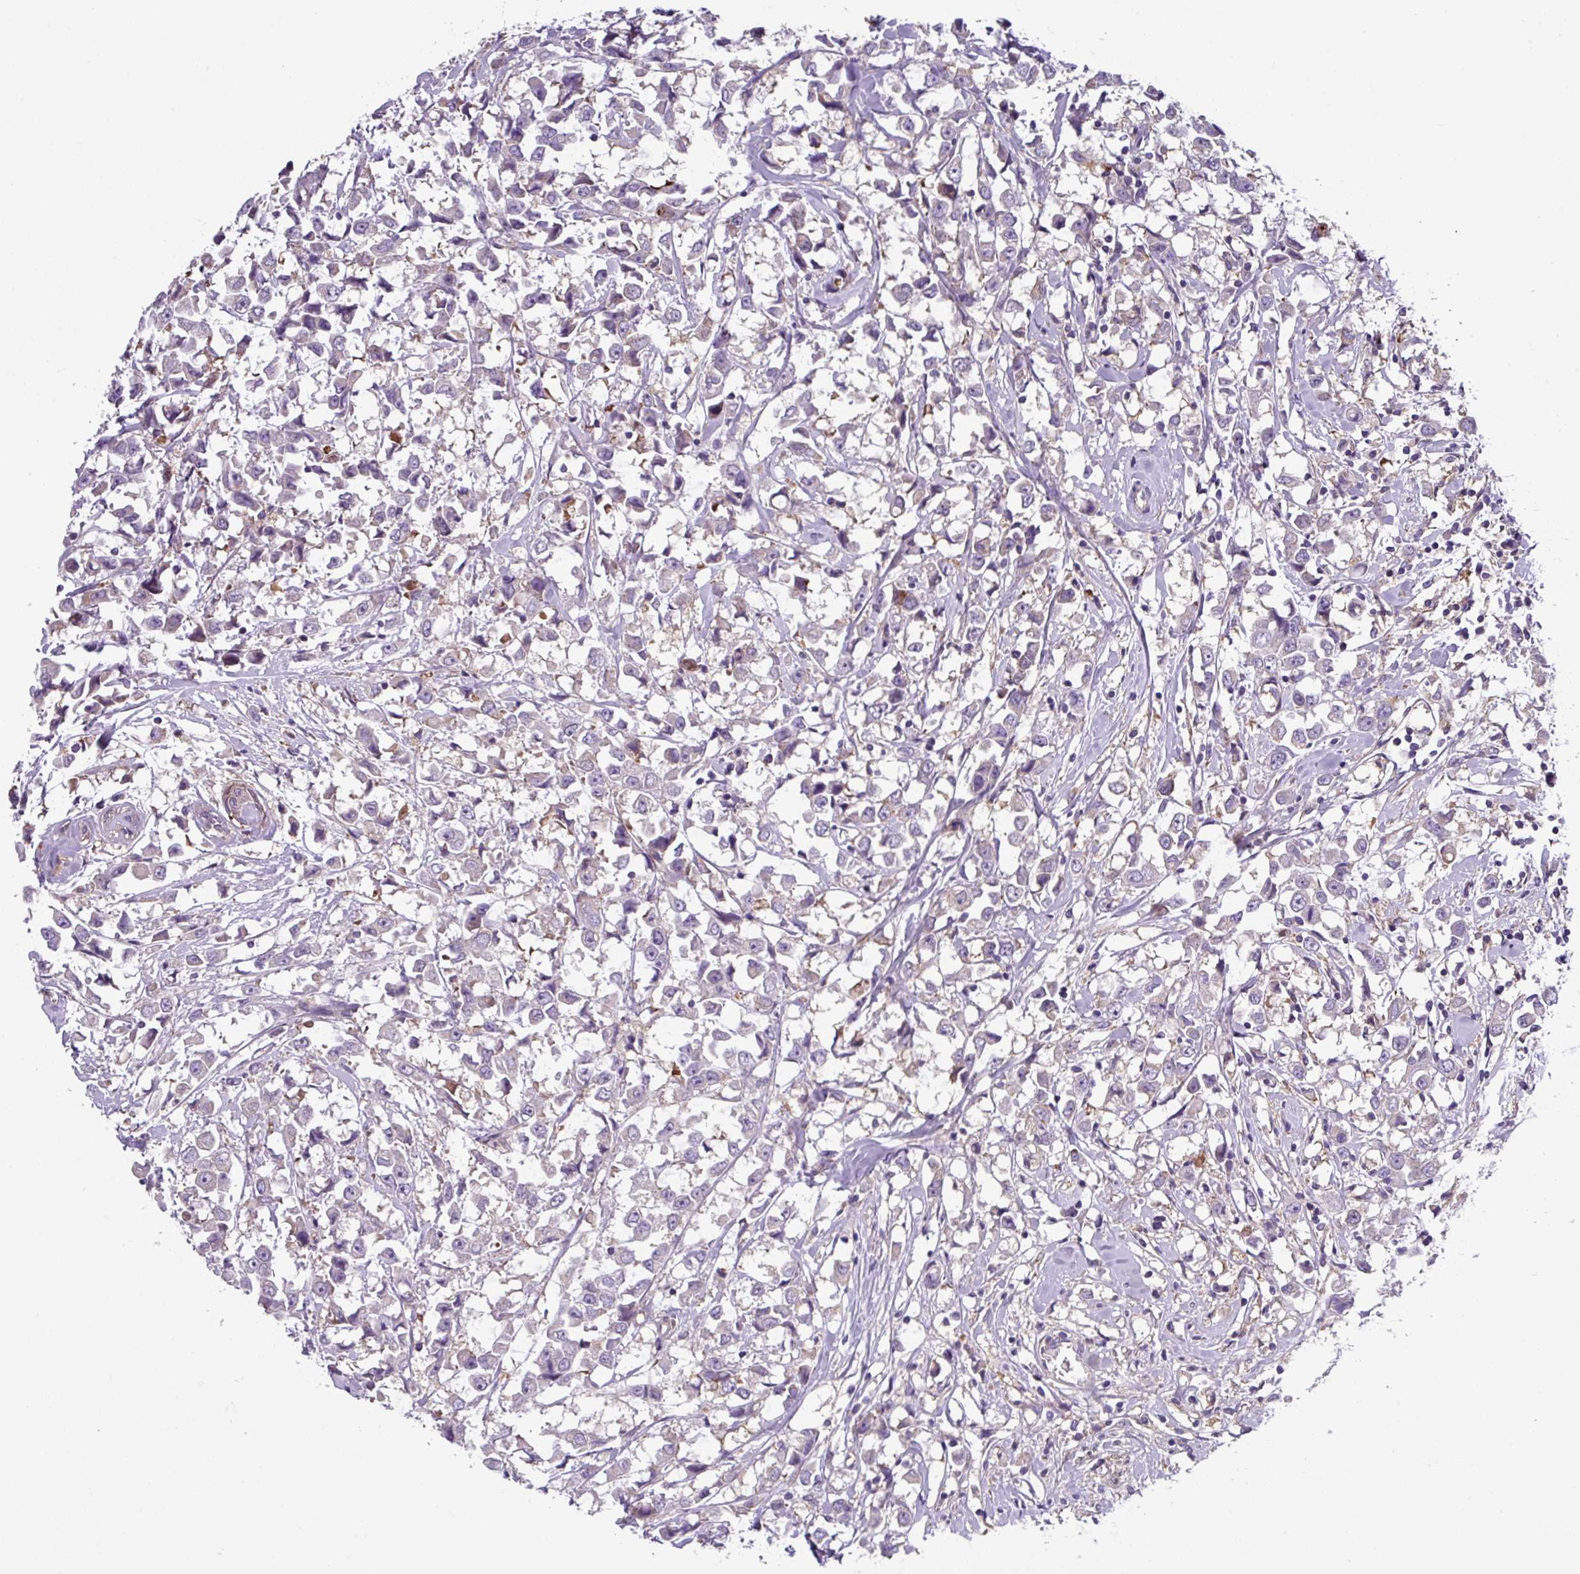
{"staining": {"intensity": "negative", "quantity": "none", "location": "none"}, "tissue": "breast cancer", "cell_type": "Tumor cells", "image_type": "cancer", "snomed": [{"axis": "morphology", "description": "Duct carcinoma"}, {"axis": "topography", "description": "Breast"}], "caption": "An image of breast cancer stained for a protein demonstrates no brown staining in tumor cells. The staining is performed using DAB brown chromogen with nuclei counter-stained in using hematoxylin.", "gene": "SLC23A2", "patient": {"sex": "female", "age": 61}}